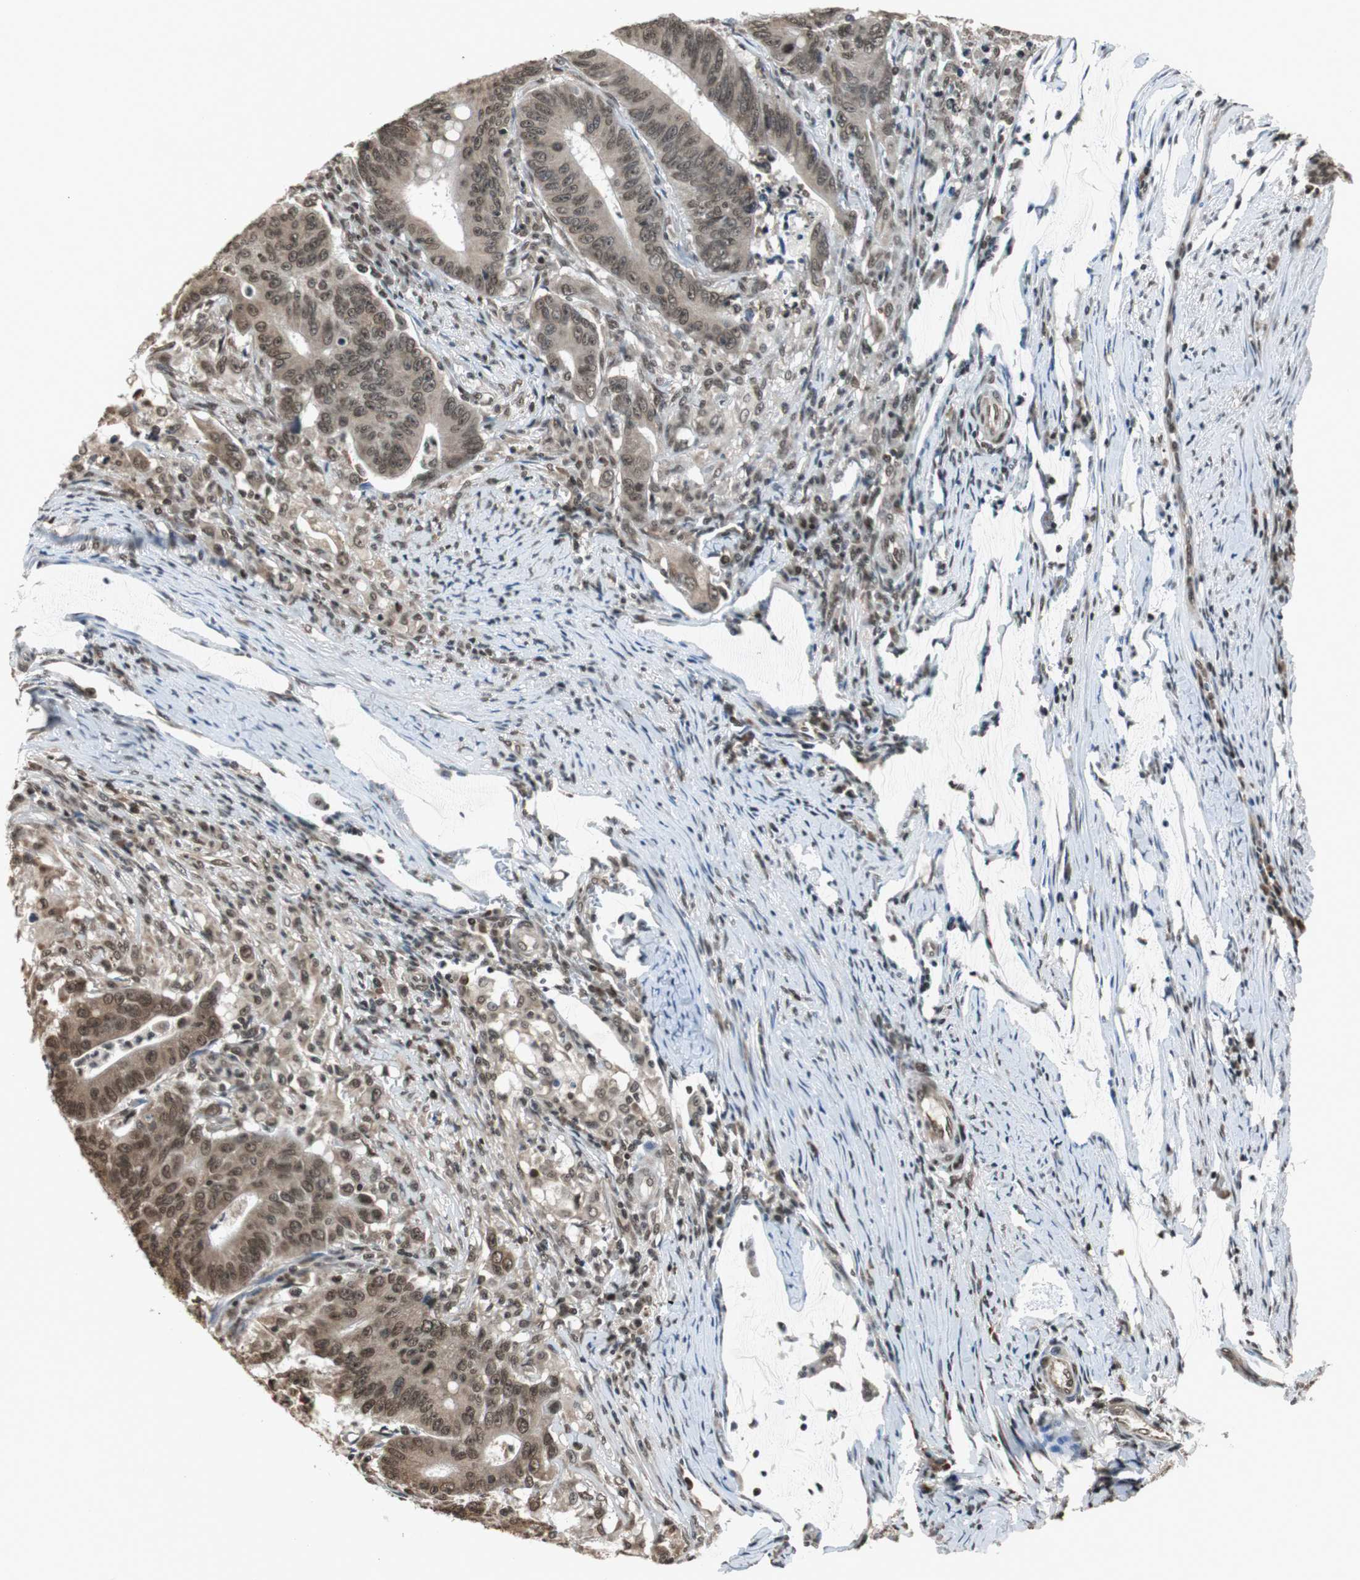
{"staining": {"intensity": "moderate", "quantity": ">75%", "location": "cytoplasmic/membranous,nuclear"}, "tissue": "colorectal cancer", "cell_type": "Tumor cells", "image_type": "cancer", "snomed": [{"axis": "morphology", "description": "Adenocarcinoma, NOS"}, {"axis": "topography", "description": "Colon"}], "caption": "DAB immunohistochemical staining of human colorectal adenocarcinoma displays moderate cytoplasmic/membranous and nuclear protein expression in about >75% of tumor cells.", "gene": "REST", "patient": {"sex": "male", "age": 45}}